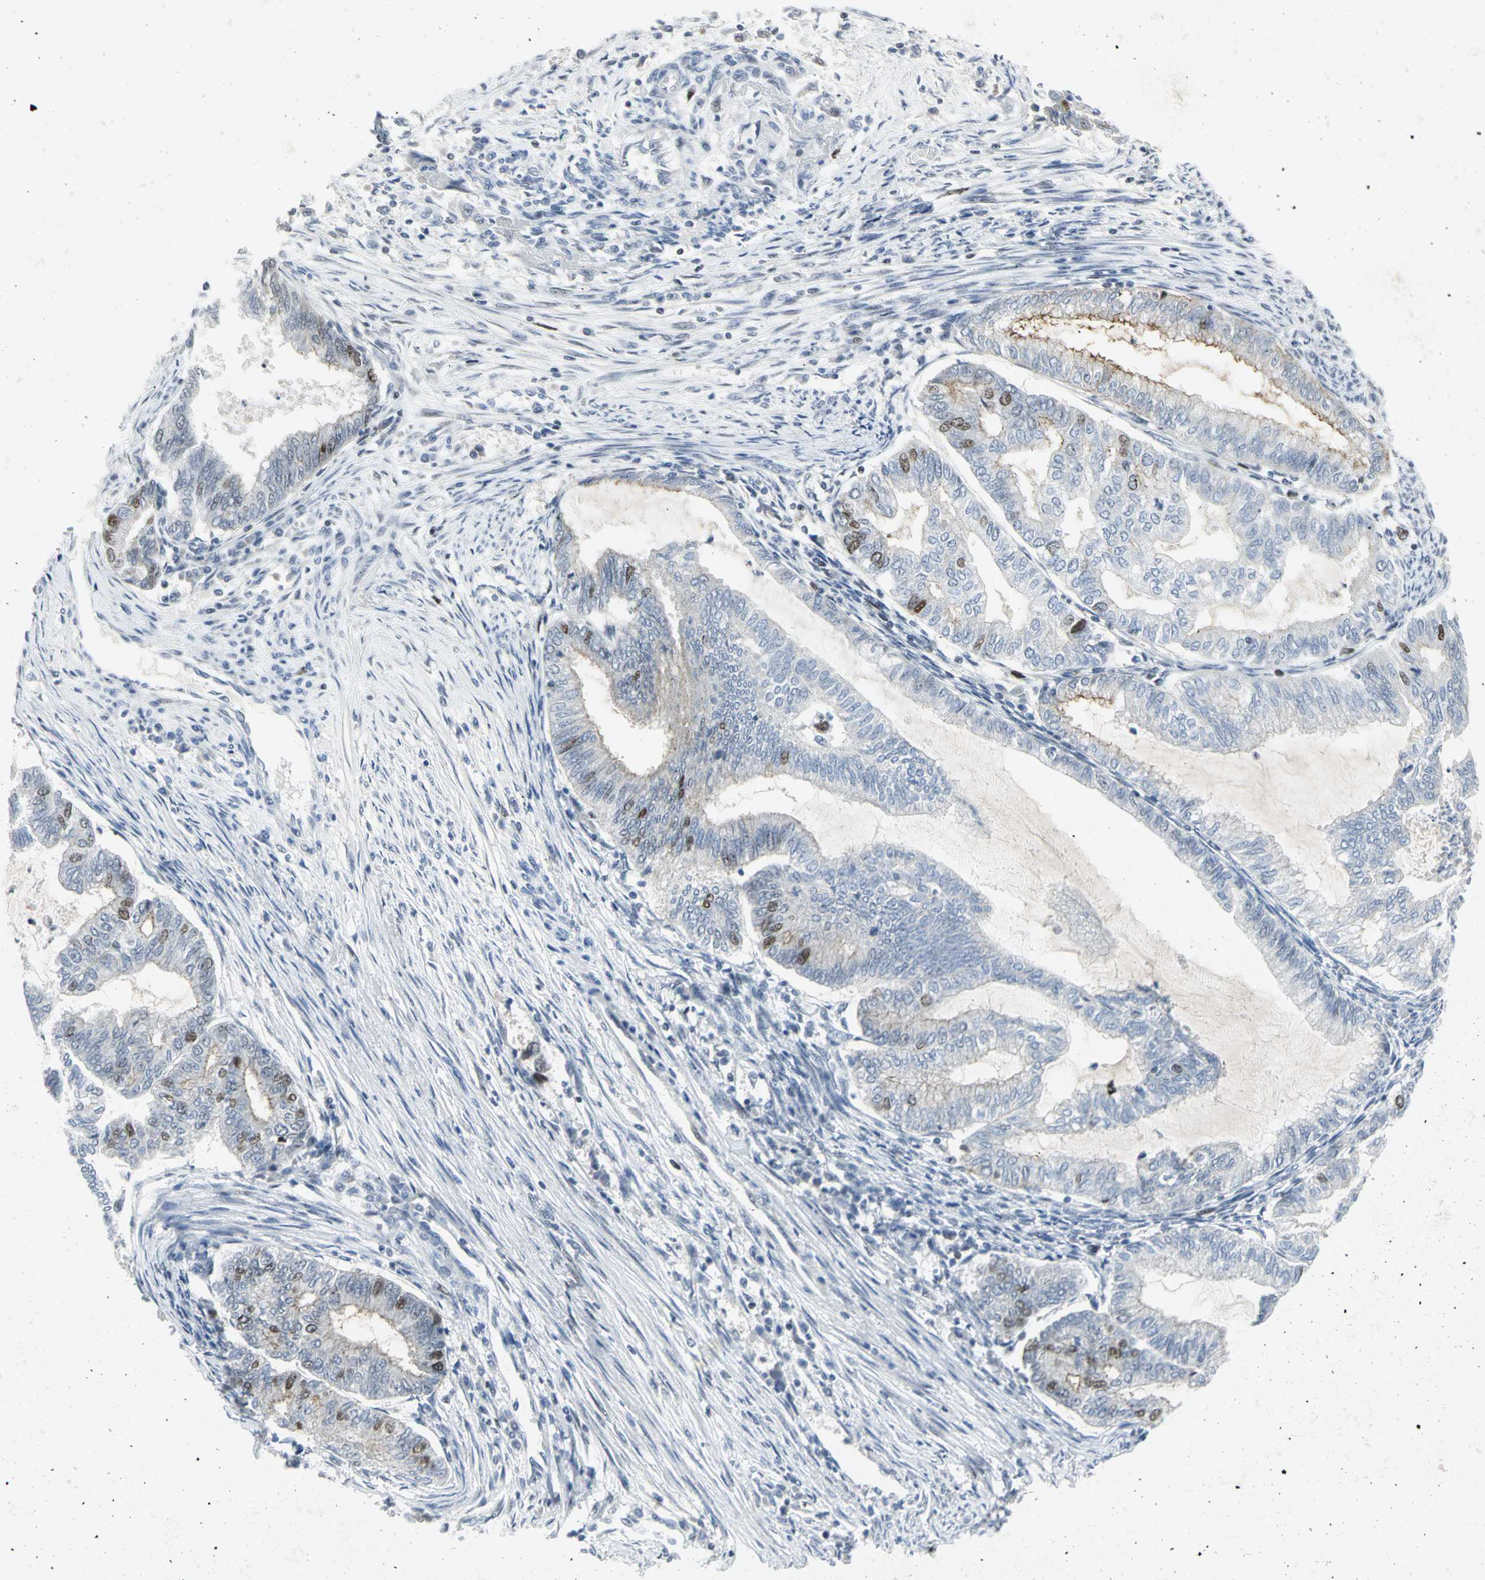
{"staining": {"intensity": "moderate", "quantity": "<25%", "location": "nuclear"}, "tissue": "endometrial cancer", "cell_type": "Tumor cells", "image_type": "cancer", "snomed": [{"axis": "morphology", "description": "Adenocarcinoma, NOS"}, {"axis": "topography", "description": "Endometrium"}], "caption": "Immunohistochemistry of endometrial adenocarcinoma shows low levels of moderate nuclear expression in about <25% of tumor cells.", "gene": "RPA1", "patient": {"sex": "female", "age": 79}}